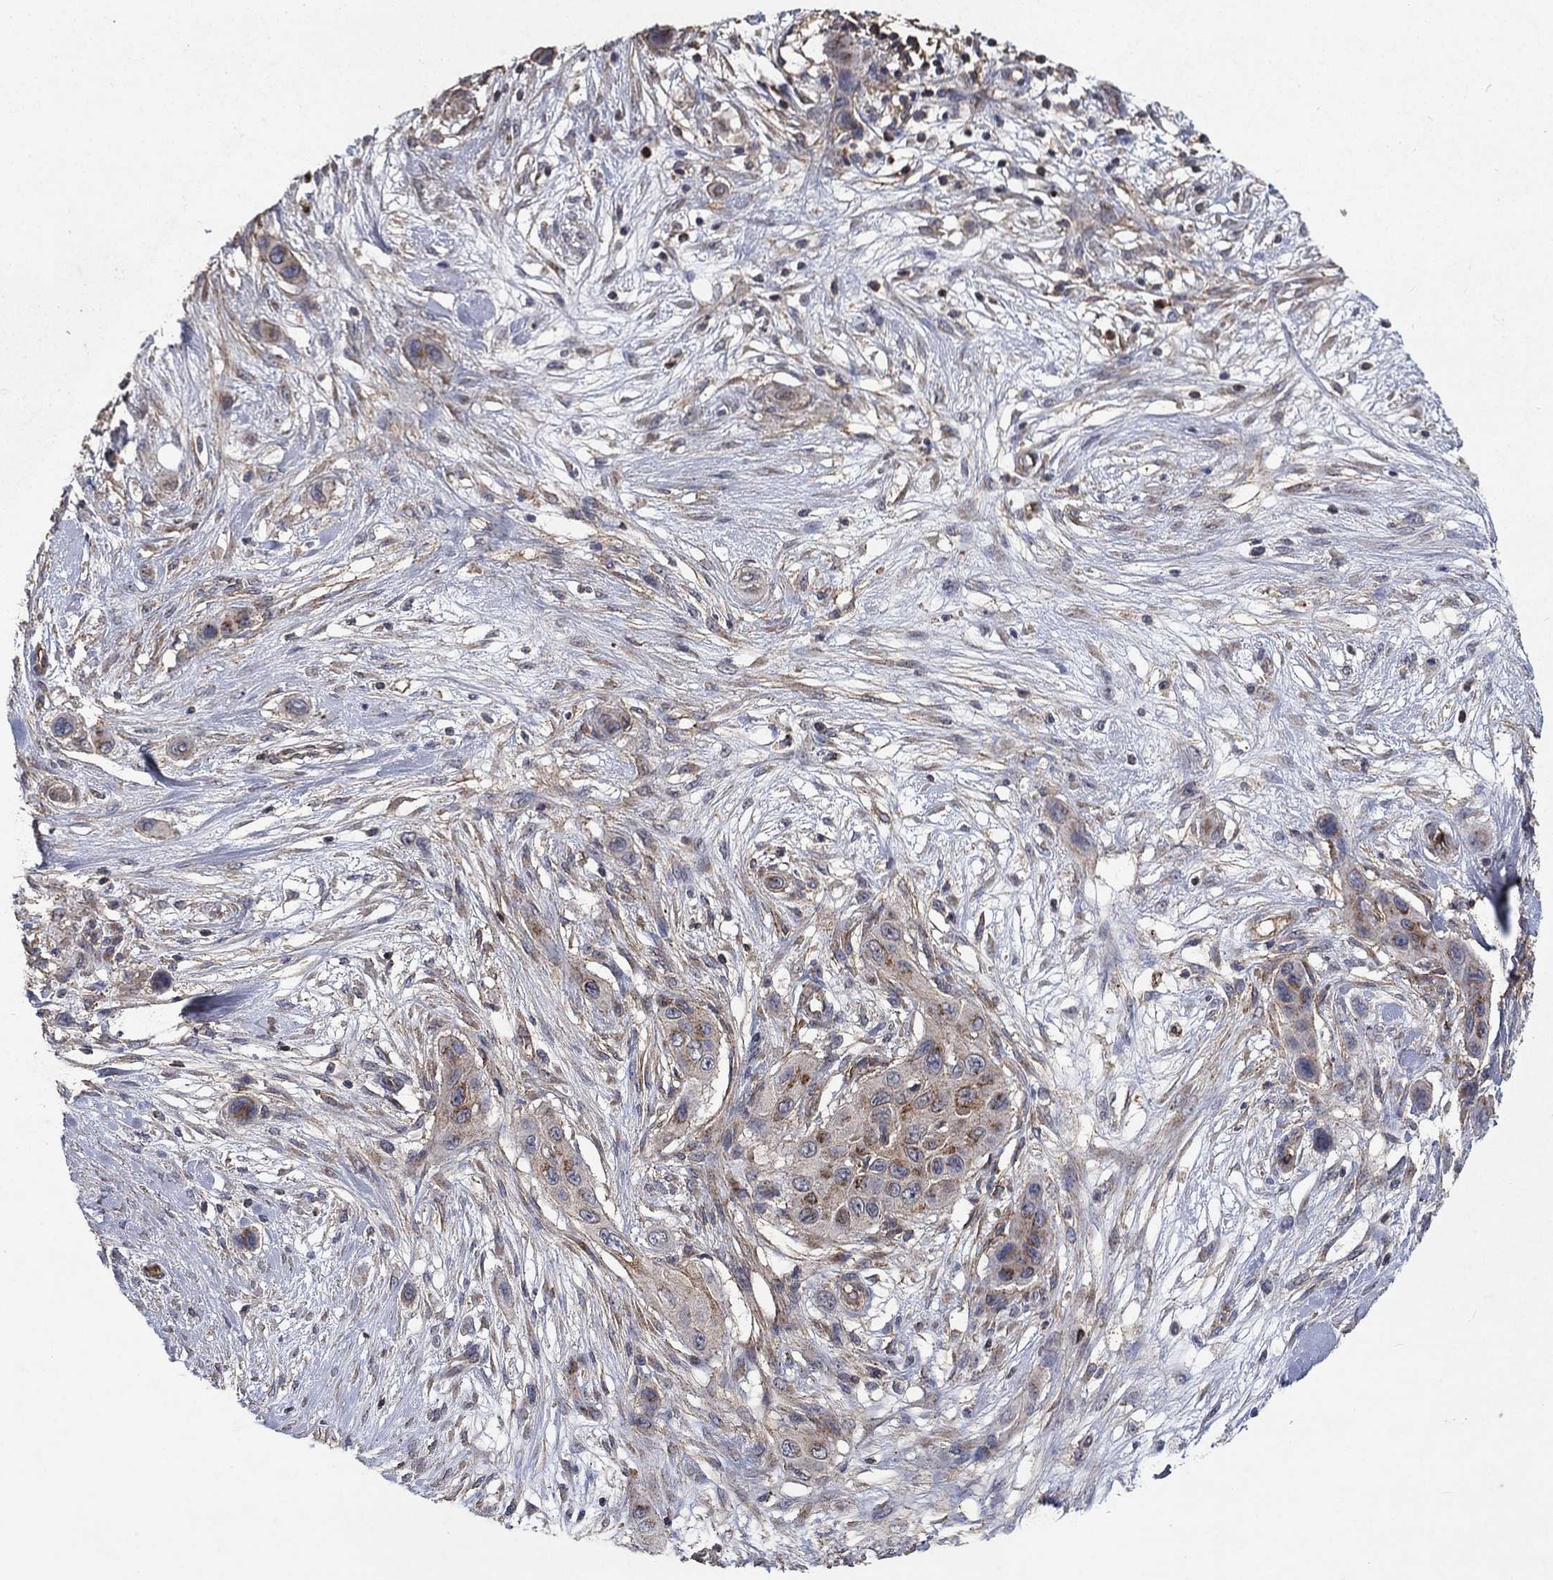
{"staining": {"intensity": "moderate", "quantity": "<25%", "location": "cytoplasmic/membranous"}, "tissue": "skin cancer", "cell_type": "Tumor cells", "image_type": "cancer", "snomed": [{"axis": "morphology", "description": "Squamous cell carcinoma, NOS"}, {"axis": "topography", "description": "Skin"}], "caption": "Approximately <25% of tumor cells in human skin cancer (squamous cell carcinoma) reveal moderate cytoplasmic/membranous protein positivity as visualized by brown immunohistochemical staining.", "gene": "CD24", "patient": {"sex": "male", "age": 79}}